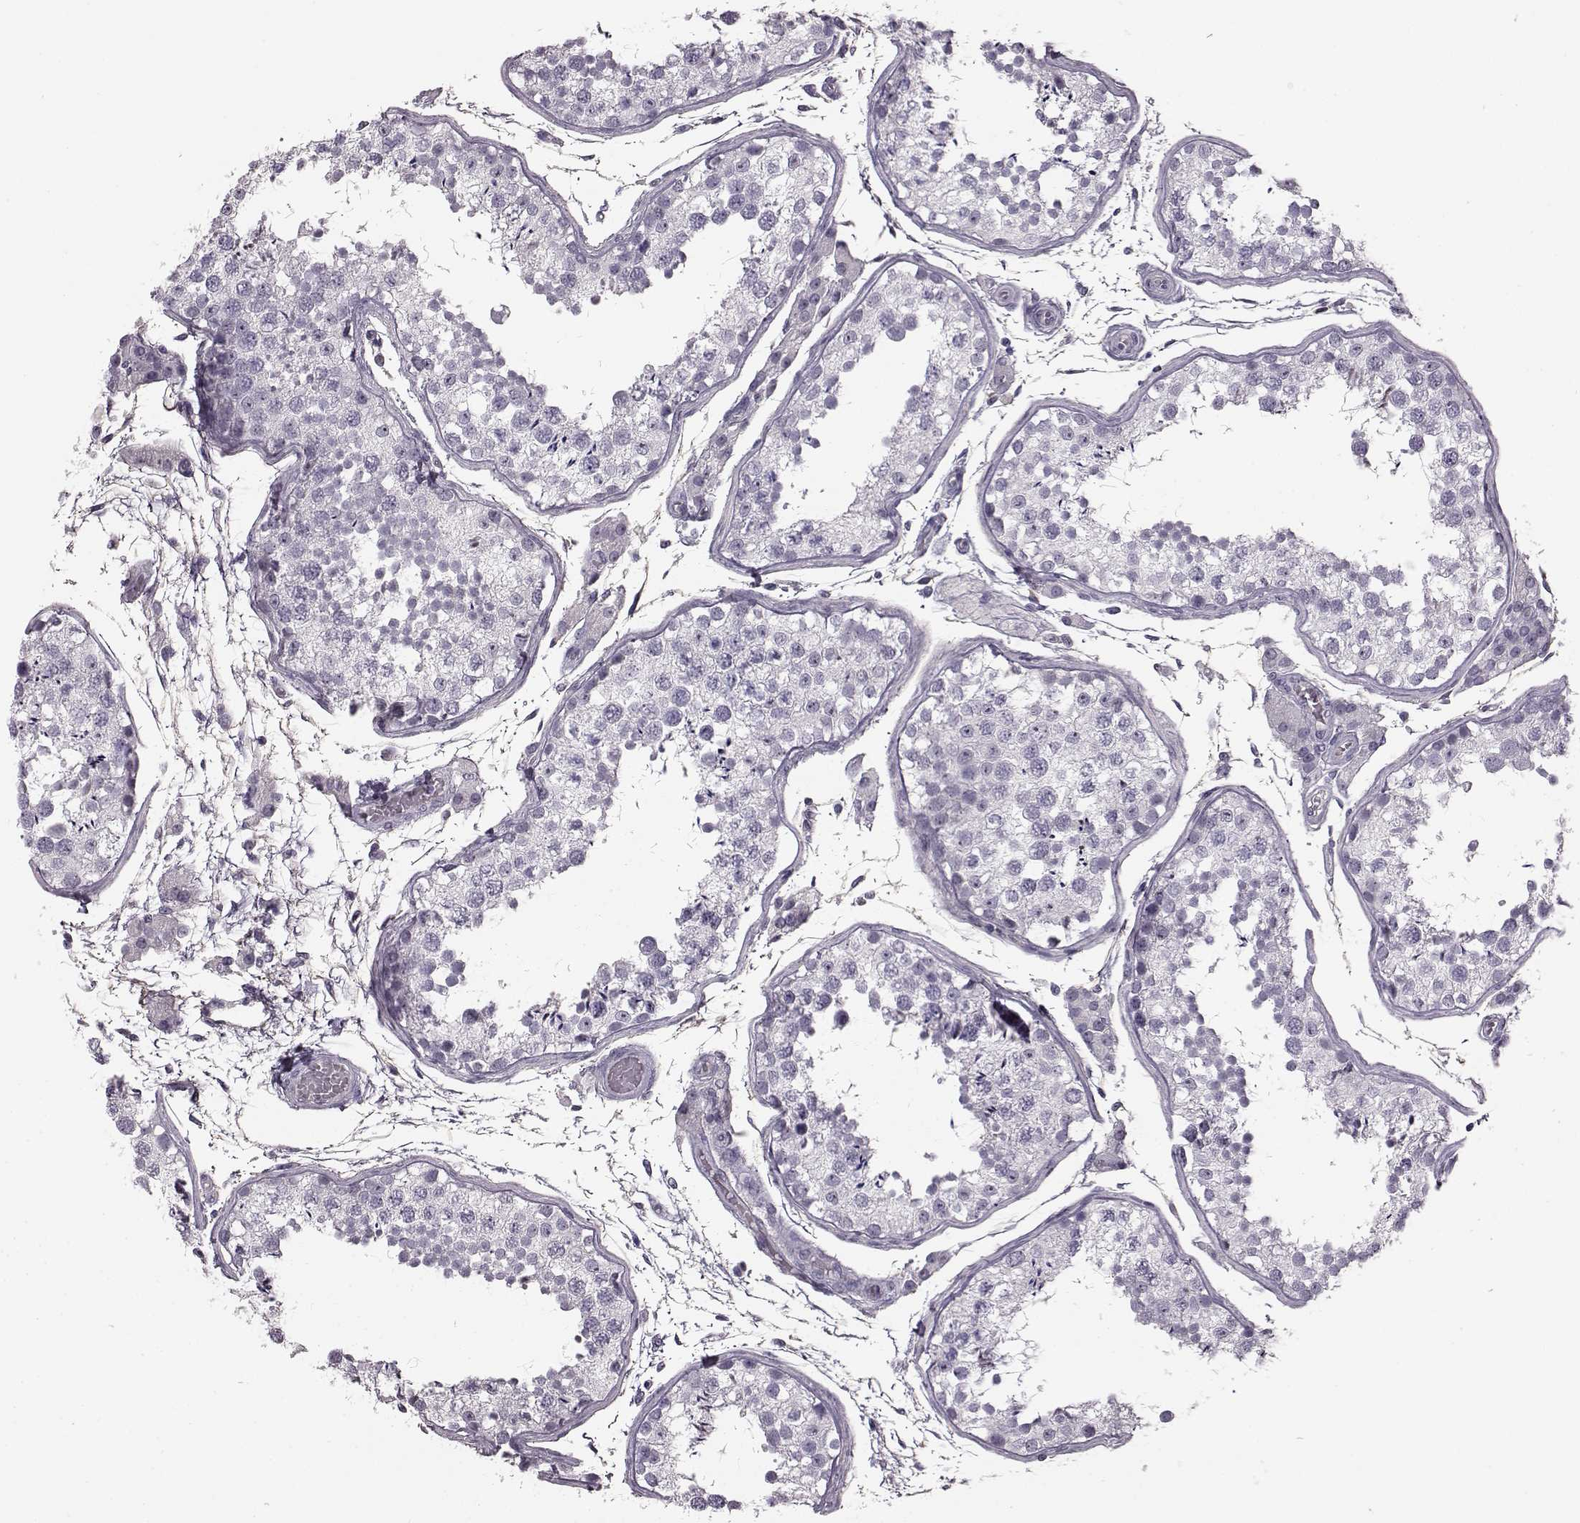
{"staining": {"intensity": "negative", "quantity": "none", "location": "none"}, "tissue": "testis", "cell_type": "Cells in seminiferous ducts", "image_type": "normal", "snomed": [{"axis": "morphology", "description": "Normal tissue, NOS"}, {"axis": "topography", "description": "Testis"}], "caption": "An immunohistochemistry photomicrograph of normal testis is shown. There is no staining in cells in seminiferous ducts of testis. (DAB (3,3'-diaminobenzidine) immunohistochemistry with hematoxylin counter stain).", "gene": "PRPH2", "patient": {"sex": "male", "age": 29}}